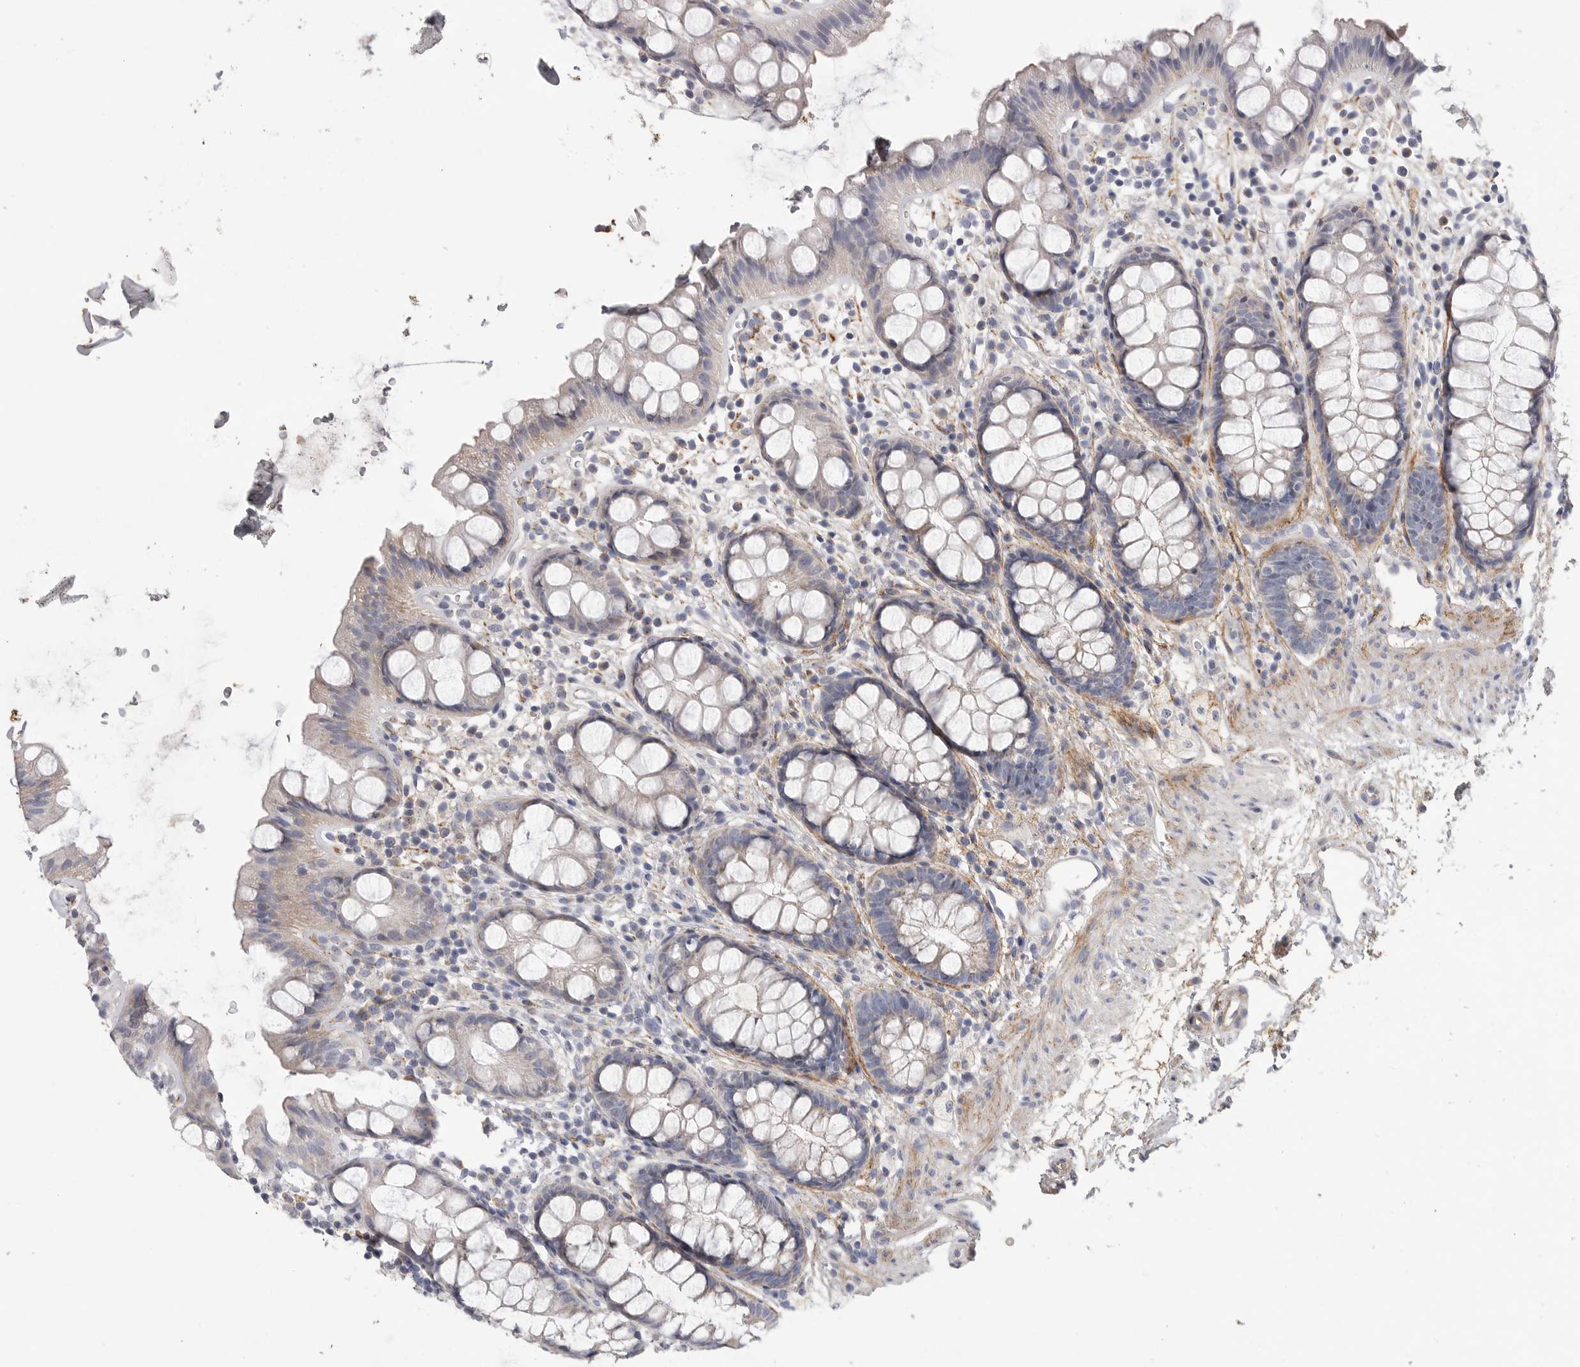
{"staining": {"intensity": "negative", "quantity": "none", "location": "none"}, "tissue": "rectum", "cell_type": "Glandular cells", "image_type": "normal", "snomed": [{"axis": "morphology", "description": "Normal tissue, NOS"}, {"axis": "topography", "description": "Rectum"}], "caption": "This is a photomicrograph of immunohistochemistry (IHC) staining of benign rectum, which shows no expression in glandular cells. (DAB immunohistochemistry (IHC) visualized using brightfield microscopy, high magnification).", "gene": "SDC3", "patient": {"sex": "female", "age": 65}}